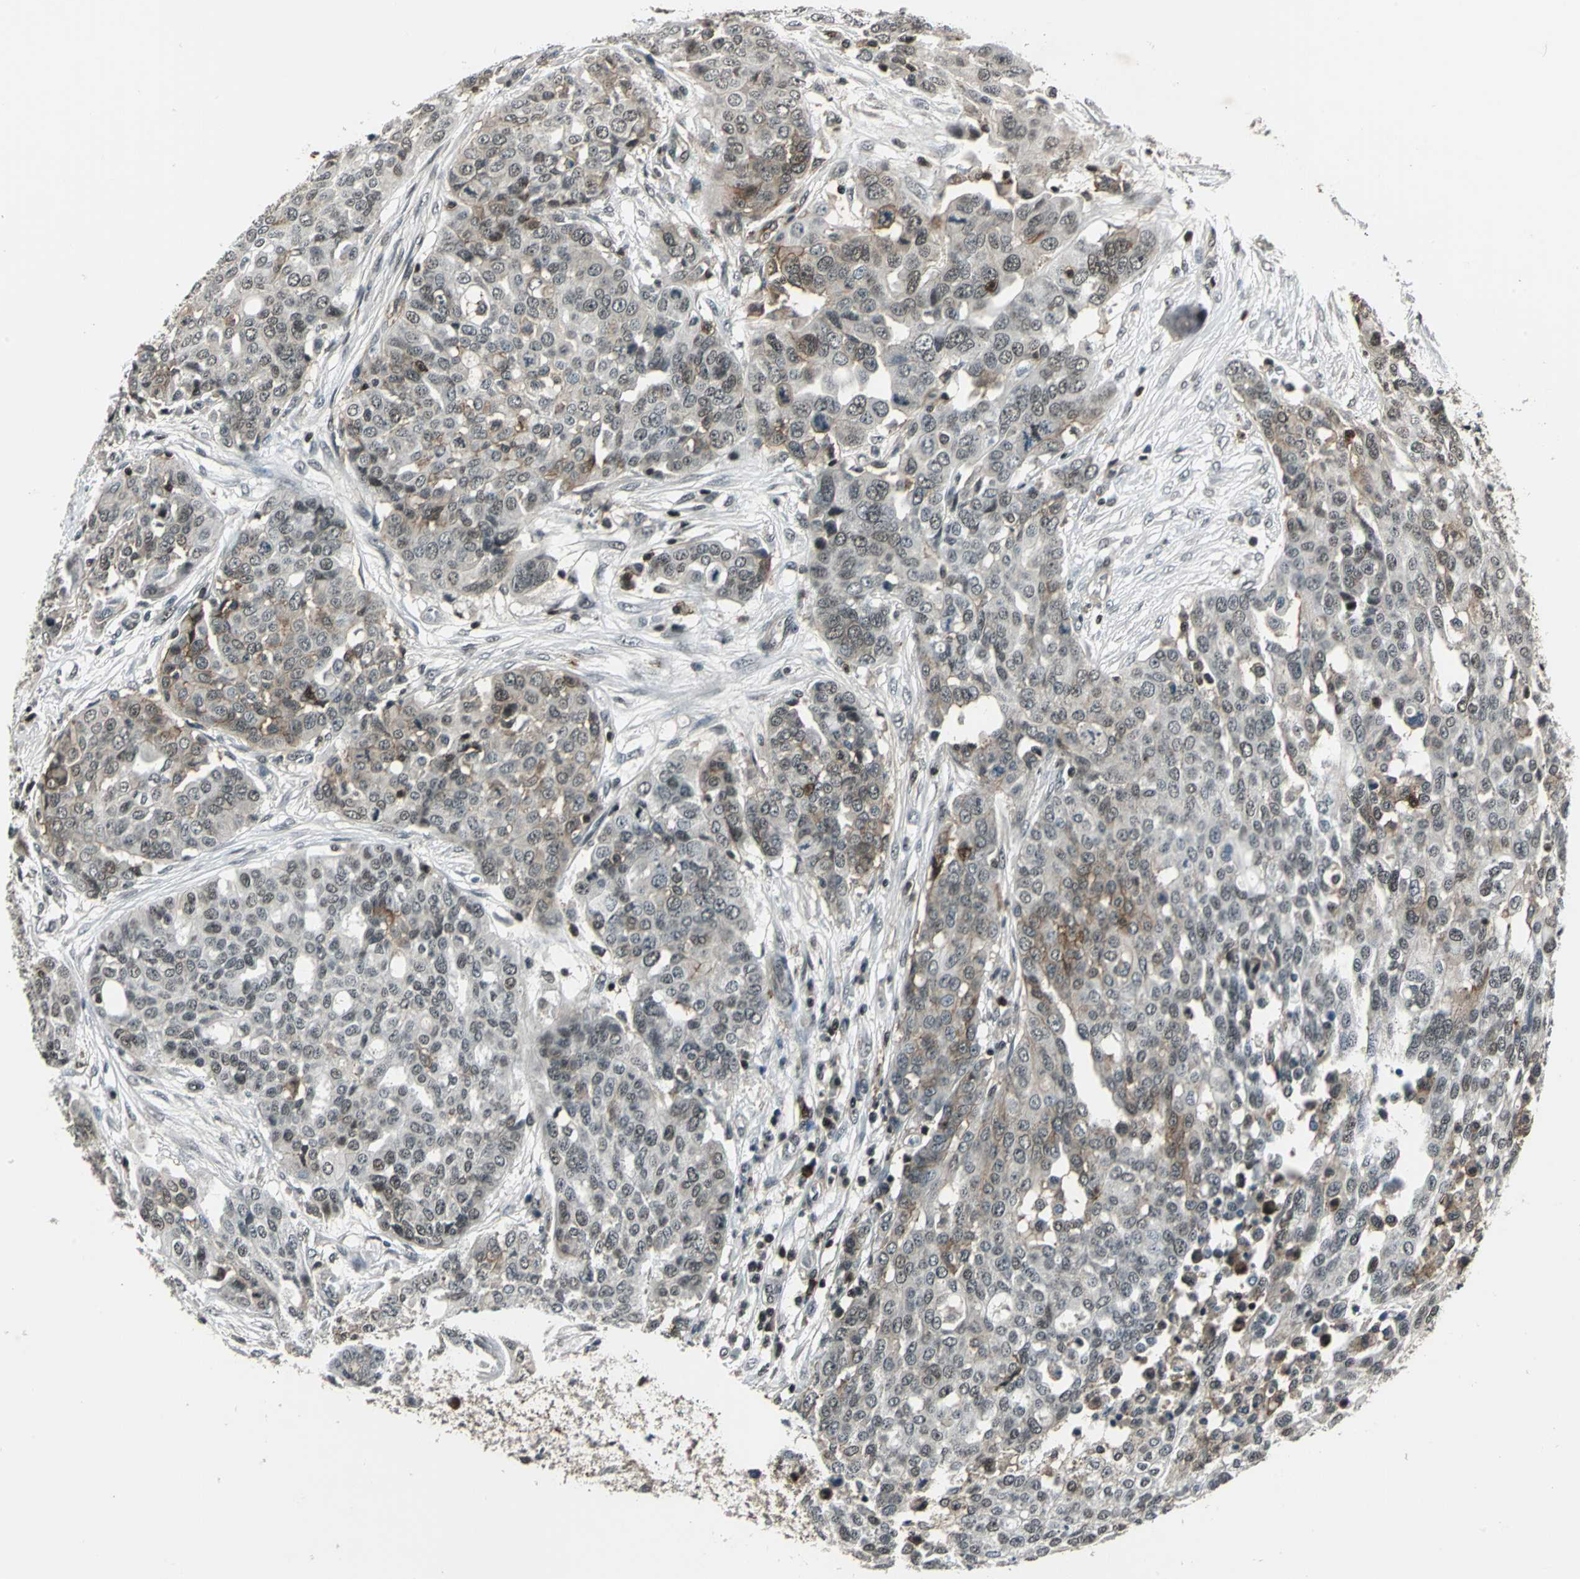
{"staining": {"intensity": "weak", "quantity": "25%-75%", "location": "cytoplasmic/membranous,nuclear"}, "tissue": "ovarian cancer", "cell_type": "Tumor cells", "image_type": "cancer", "snomed": [{"axis": "morphology", "description": "Cystadenocarcinoma, serous, NOS"}, {"axis": "topography", "description": "Soft tissue"}, {"axis": "topography", "description": "Ovary"}], "caption": "Ovarian cancer (serous cystadenocarcinoma) stained with a brown dye displays weak cytoplasmic/membranous and nuclear positive positivity in approximately 25%-75% of tumor cells.", "gene": "NR2C2", "patient": {"sex": "female", "age": 57}}